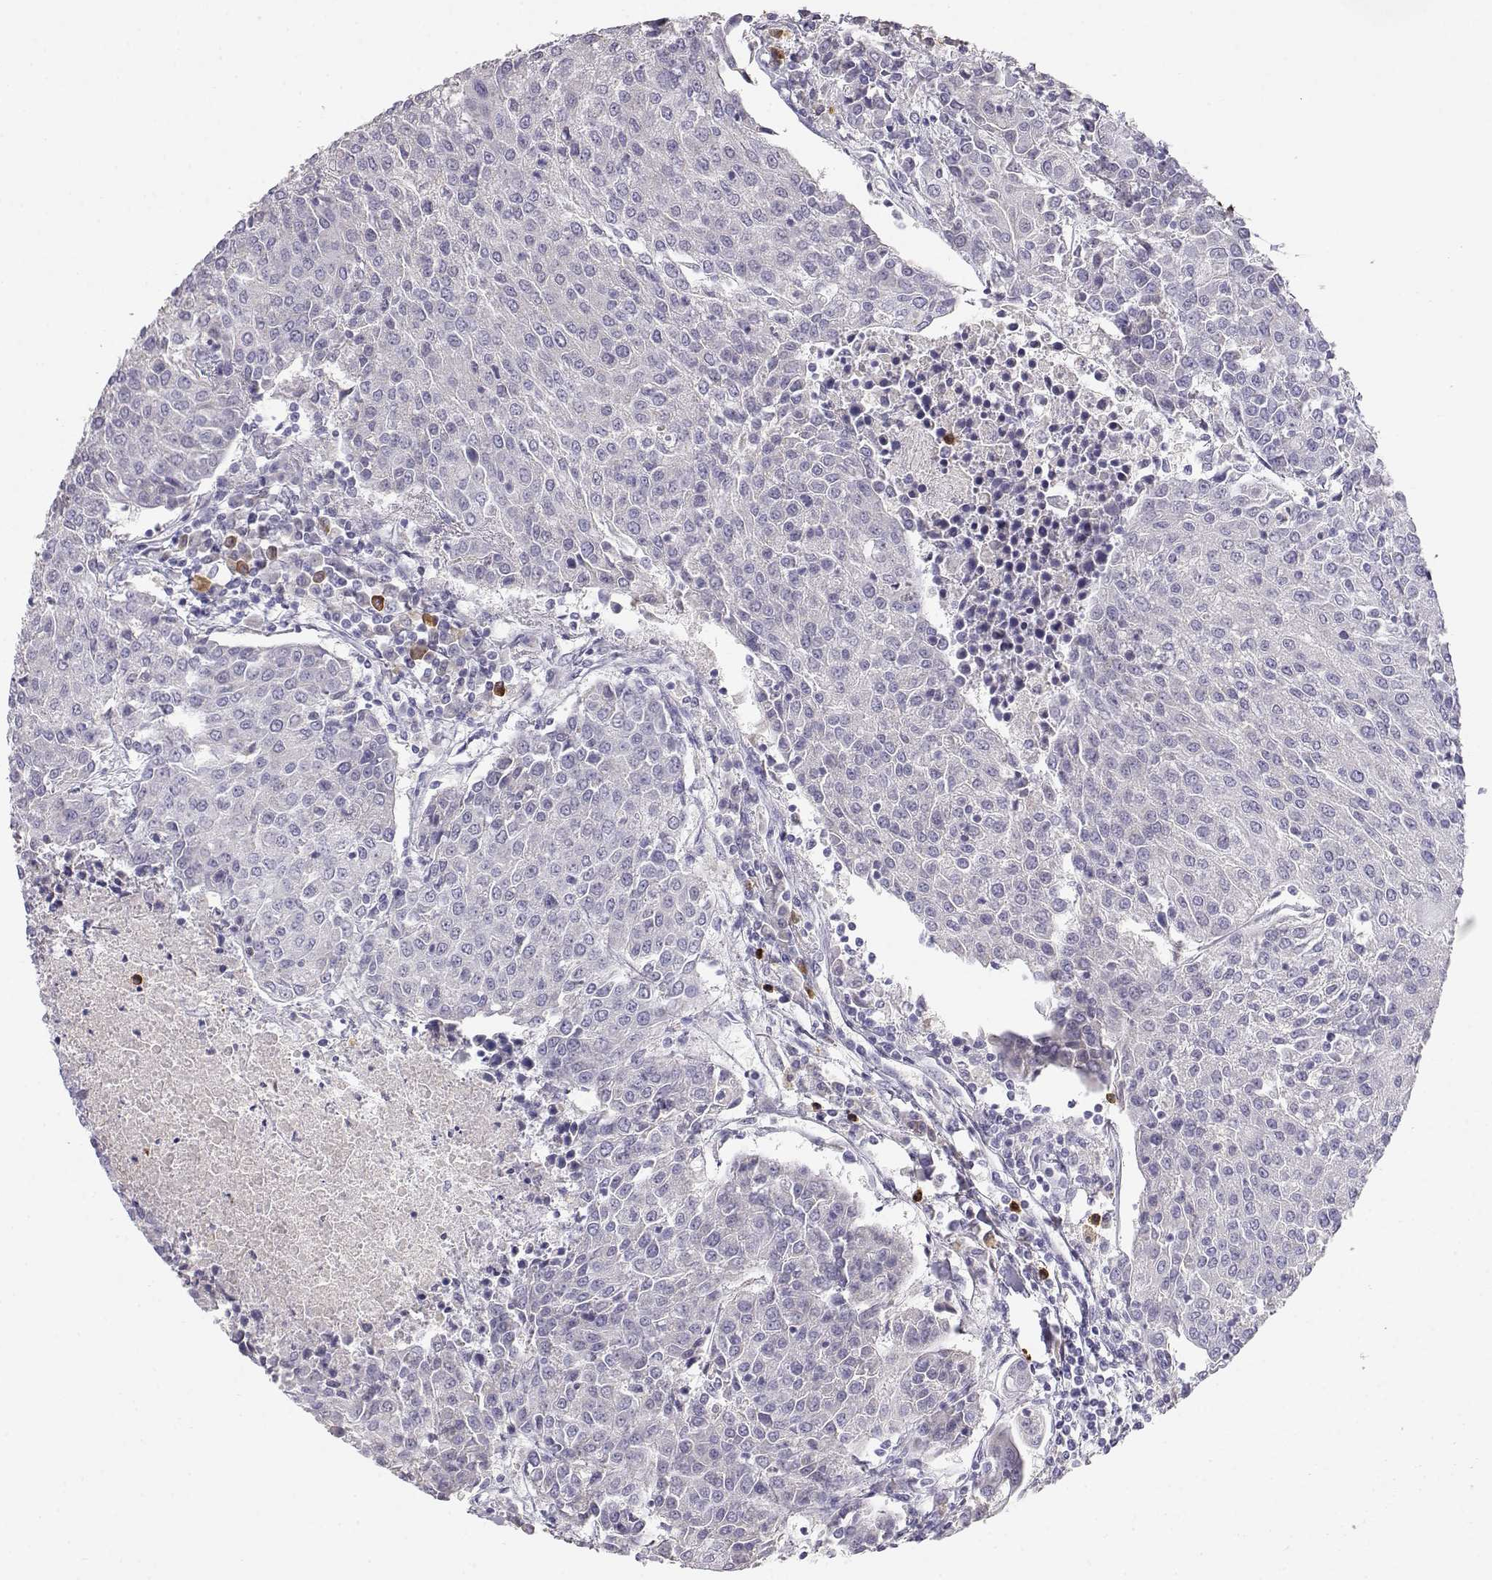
{"staining": {"intensity": "negative", "quantity": "none", "location": "none"}, "tissue": "urothelial cancer", "cell_type": "Tumor cells", "image_type": "cancer", "snomed": [{"axis": "morphology", "description": "Urothelial carcinoma, High grade"}, {"axis": "topography", "description": "Urinary bladder"}], "caption": "Immunohistochemical staining of urothelial carcinoma (high-grade) displays no significant staining in tumor cells. Nuclei are stained in blue.", "gene": "CDHR1", "patient": {"sex": "female", "age": 85}}